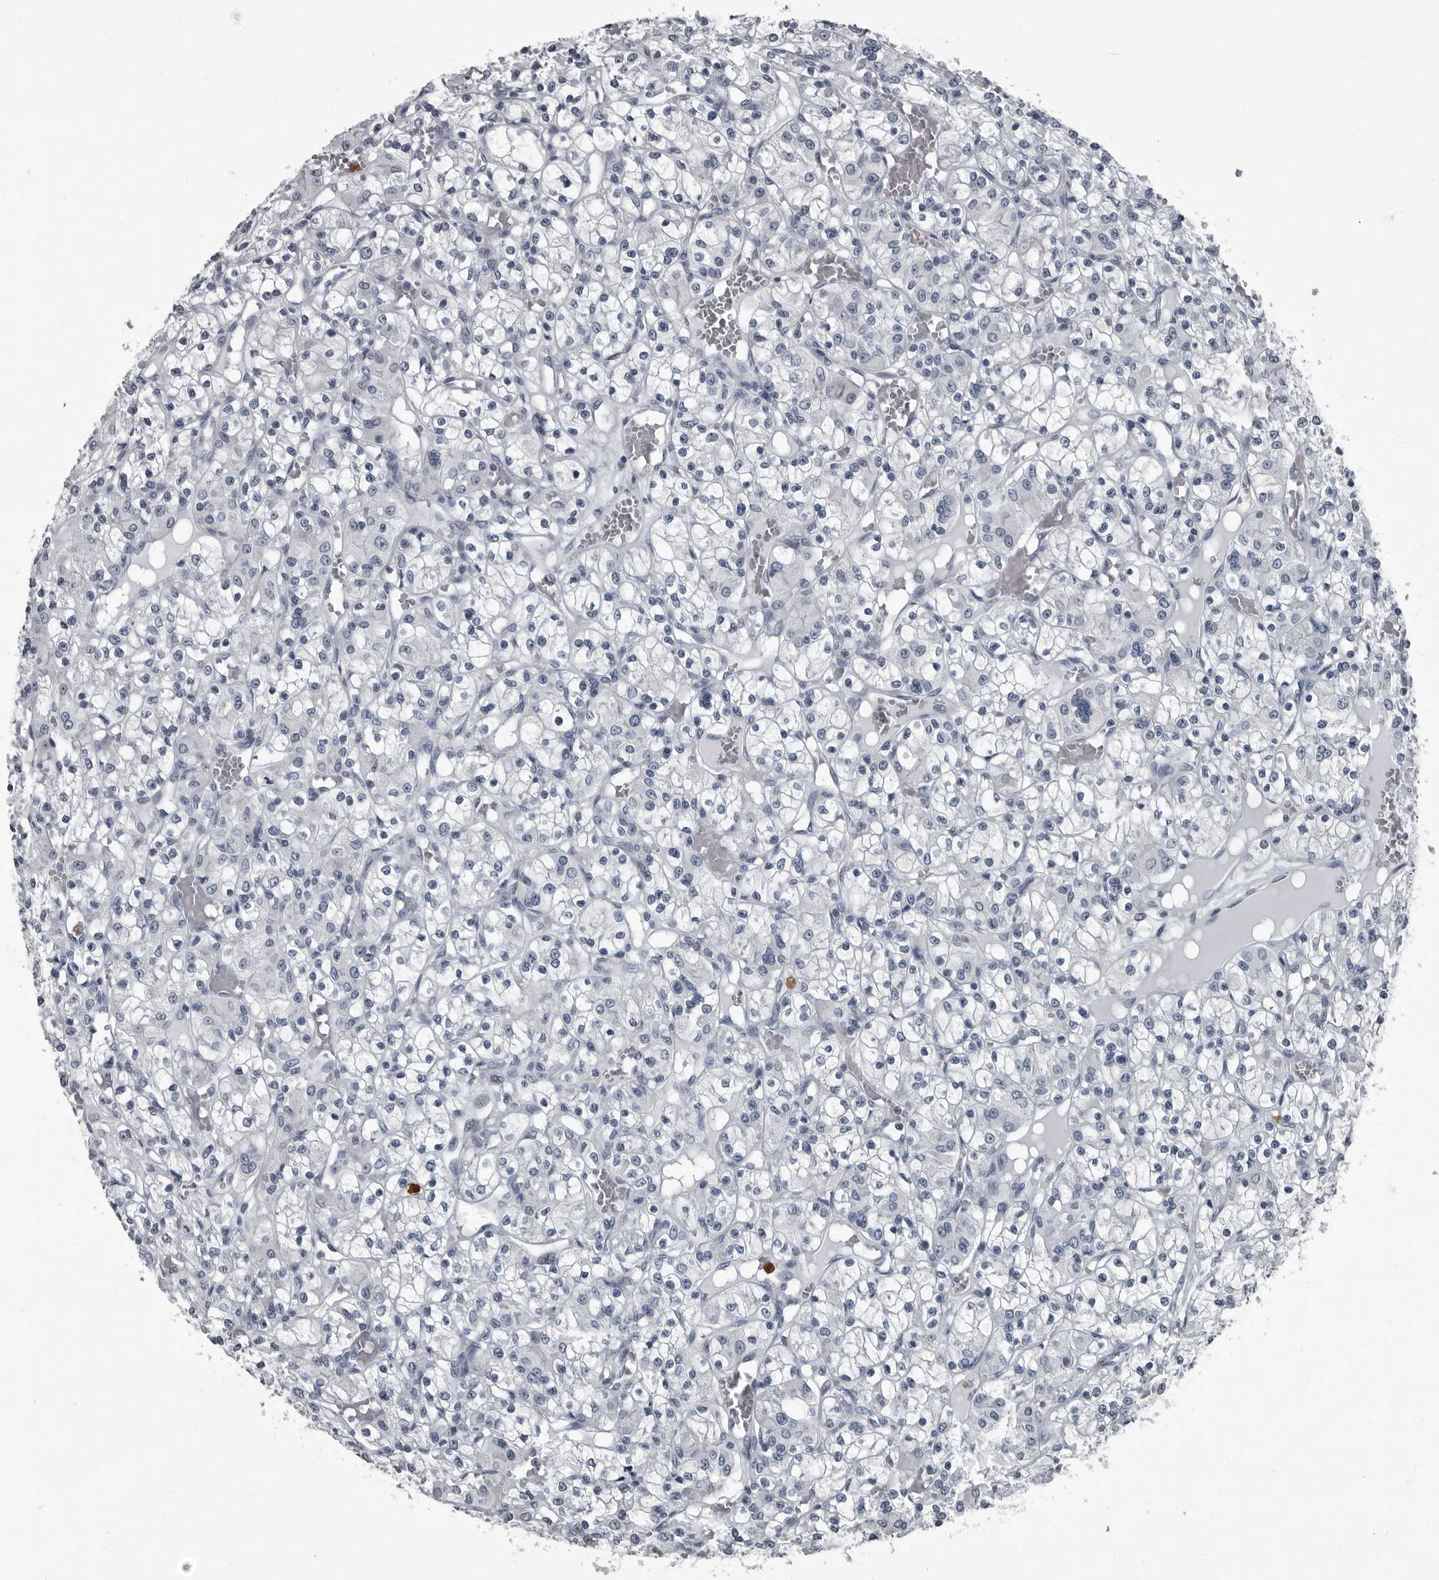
{"staining": {"intensity": "negative", "quantity": "none", "location": "none"}, "tissue": "renal cancer", "cell_type": "Tumor cells", "image_type": "cancer", "snomed": [{"axis": "morphology", "description": "Adenocarcinoma, NOS"}, {"axis": "topography", "description": "Kidney"}], "caption": "Renal adenocarcinoma was stained to show a protein in brown. There is no significant staining in tumor cells.", "gene": "TPD52L1", "patient": {"sex": "female", "age": 59}}